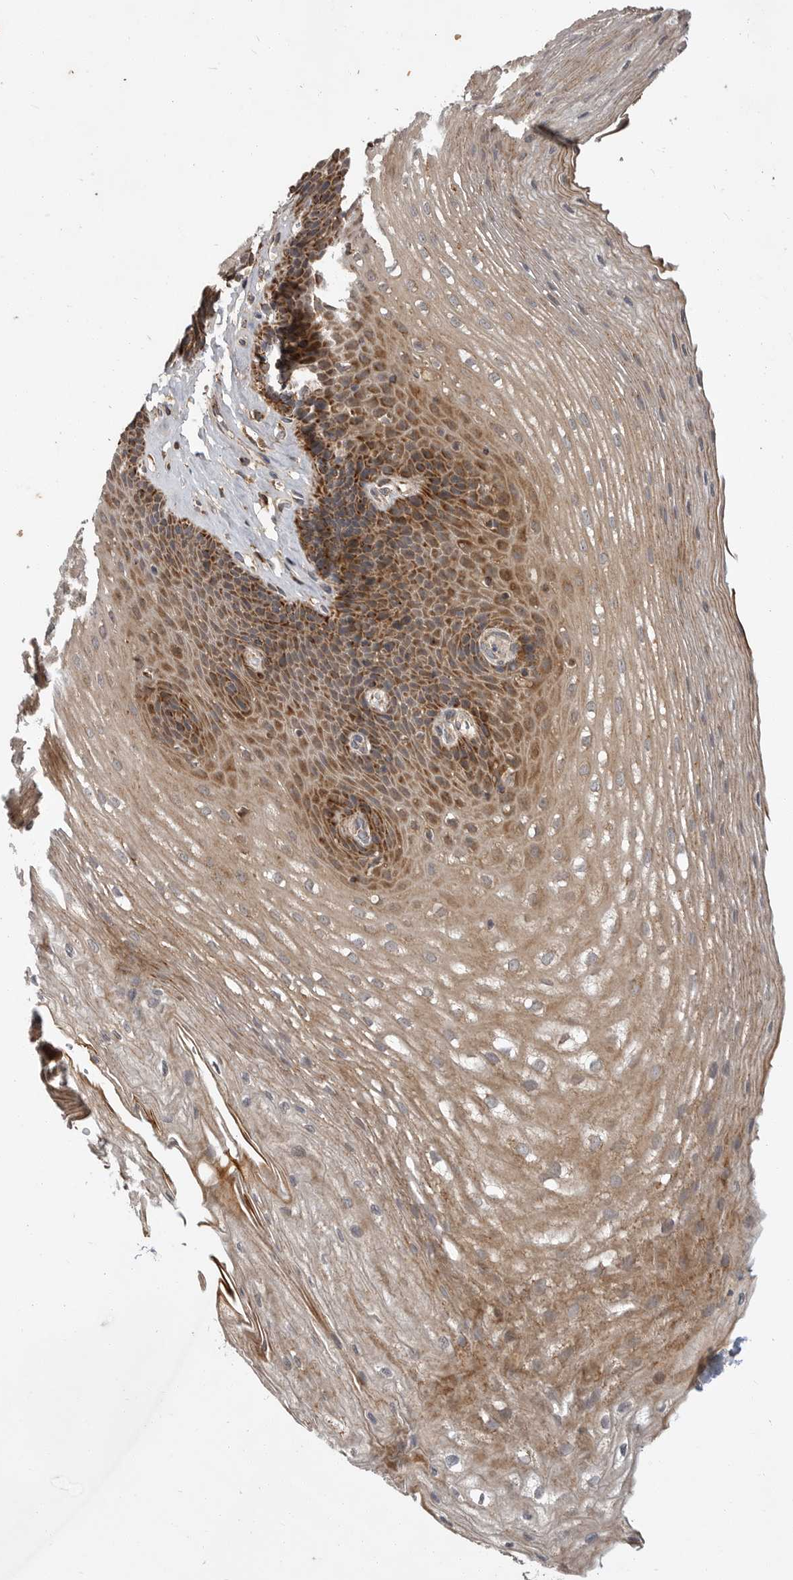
{"staining": {"intensity": "moderate", "quantity": ">75%", "location": "cytoplasmic/membranous"}, "tissue": "esophagus", "cell_type": "Squamous epithelial cells", "image_type": "normal", "snomed": [{"axis": "morphology", "description": "Normal tissue, NOS"}, {"axis": "topography", "description": "Esophagus"}], "caption": "Immunohistochemistry image of benign esophagus: esophagus stained using IHC shows medium levels of moderate protein expression localized specifically in the cytoplasmic/membranous of squamous epithelial cells, appearing as a cytoplasmic/membranous brown color.", "gene": "KYAT3", "patient": {"sex": "female", "age": 66}}